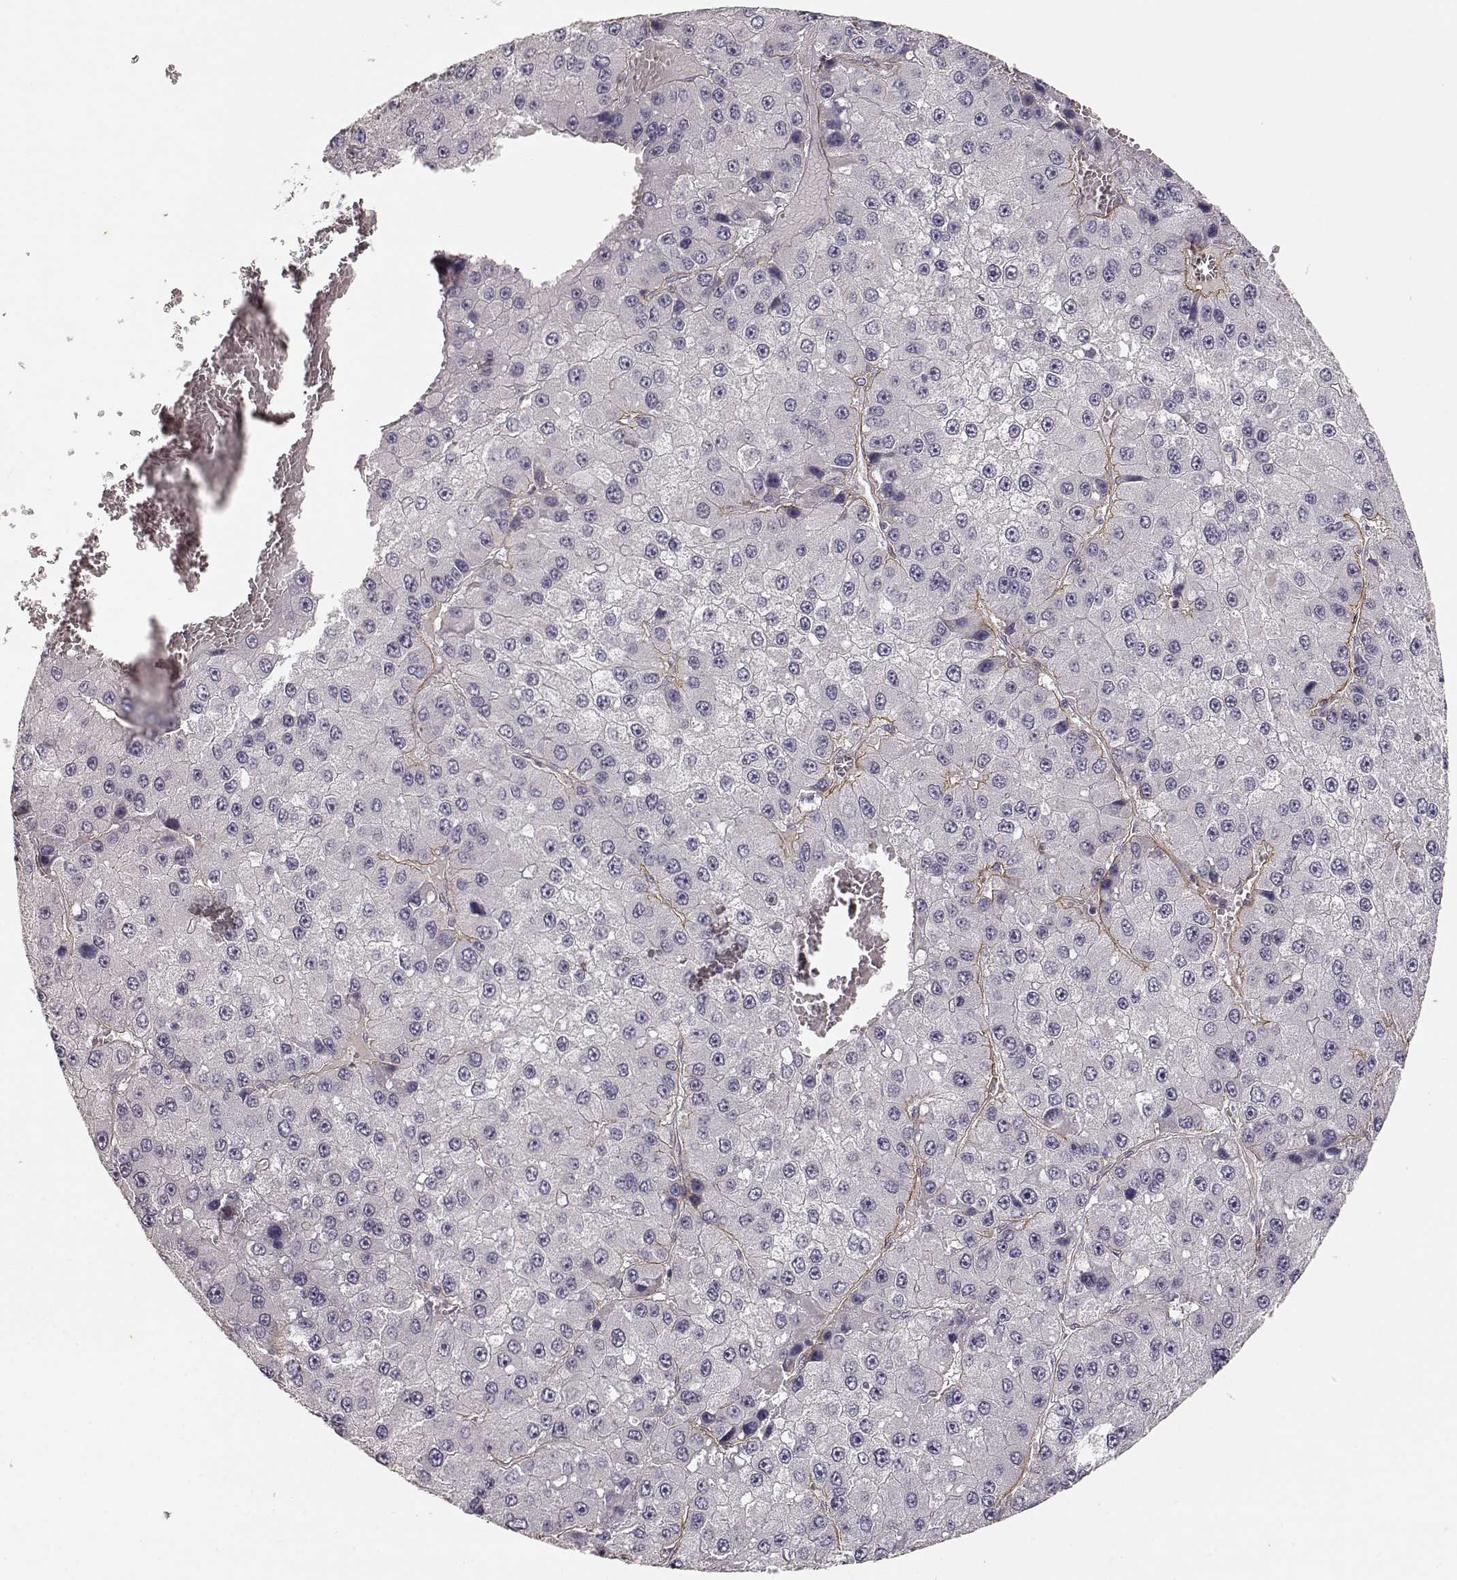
{"staining": {"intensity": "negative", "quantity": "none", "location": "none"}, "tissue": "liver cancer", "cell_type": "Tumor cells", "image_type": "cancer", "snomed": [{"axis": "morphology", "description": "Carcinoma, Hepatocellular, NOS"}, {"axis": "topography", "description": "Liver"}], "caption": "DAB (3,3'-diaminobenzidine) immunohistochemical staining of hepatocellular carcinoma (liver) reveals no significant expression in tumor cells. Nuclei are stained in blue.", "gene": "LAMA5", "patient": {"sex": "female", "age": 73}}